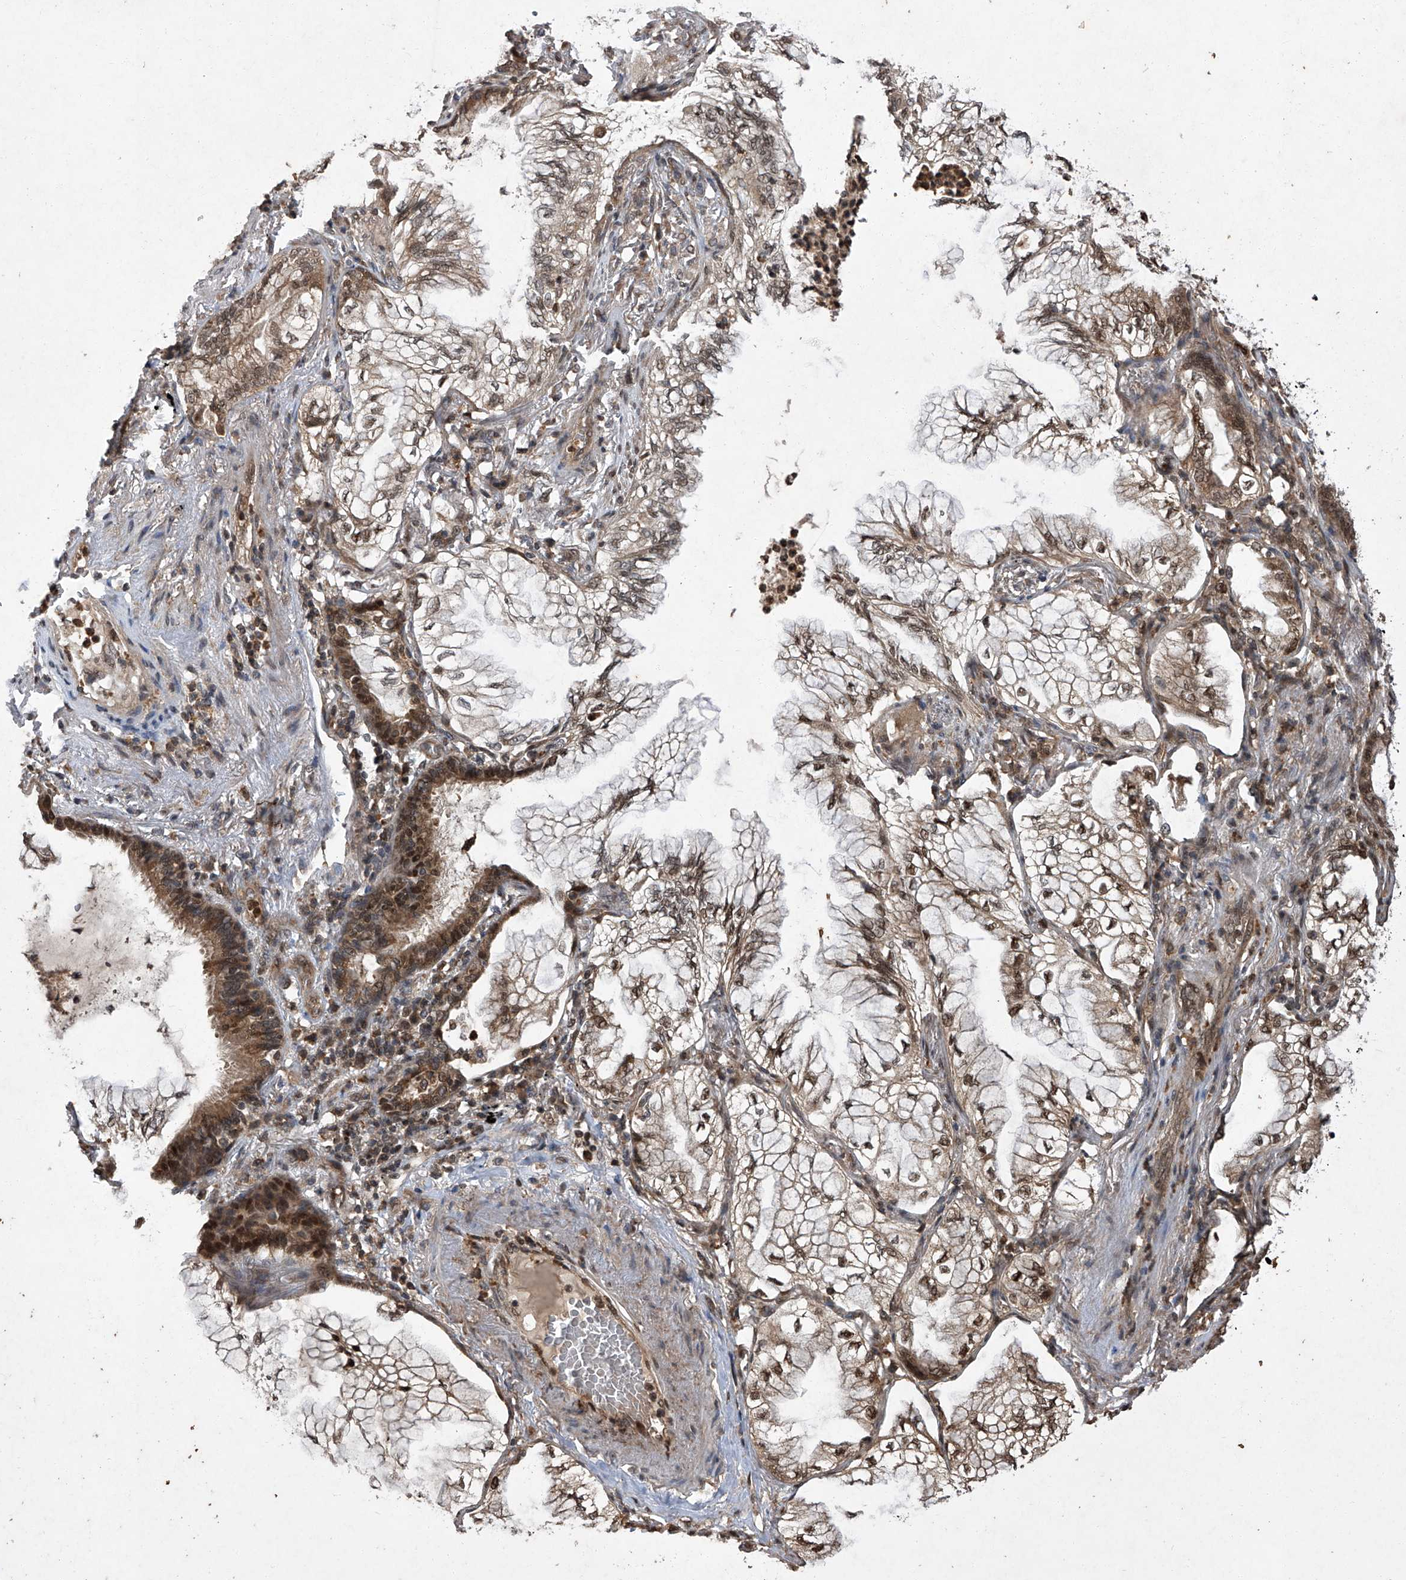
{"staining": {"intensity": "moderate", "quantity": ">75%", "location": "cytoplasmic/membranous,nuclear"}, "tissue": "lung cancer", "cell_type": "Tumor cells", "image_type": "cancer", "snomed": [{"axis": "morphology", "description": "Adenocarcinoma, NOS"}, {"axis": "topography", "description": "Lung"}], "caption": "Immunohistochemistry micrograph of neoplastic tissue: adenocarcinoma (lung) stained using IHC exhibits medium levels of moderate protein expression localized specifically in the cytoplasmic/membranous and nuclear of tumor cells, appearing as a cytoplasmic/membranous and nuclear brown color.", "gene": "TSNAX", "patient": {"sex": "female", "age": 70}}